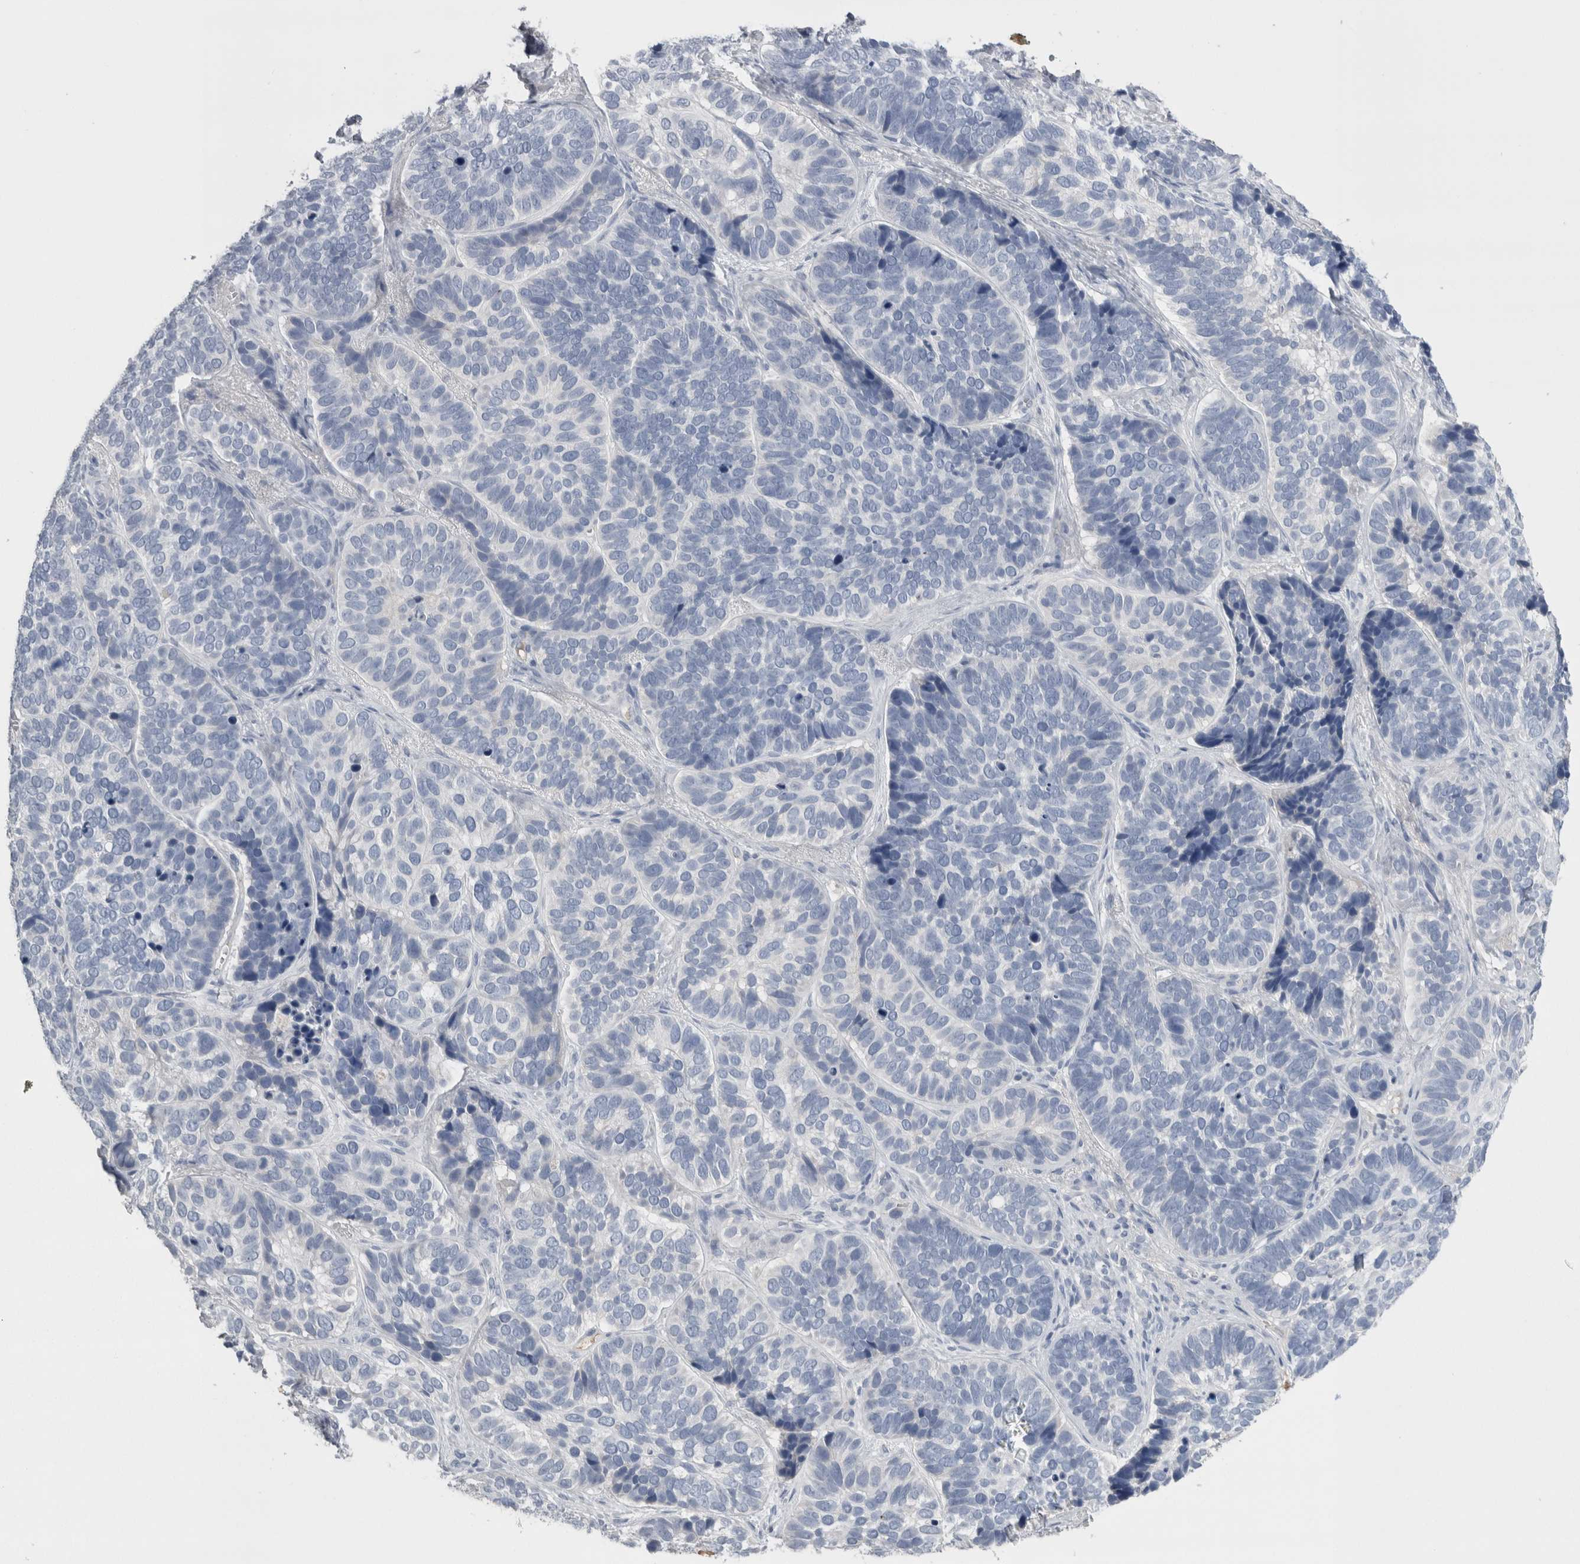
{"staining": {"intensity": "negative", "quantity": "none", "location": "none"}, "tissue": "skin cancer", "cell_type": "Tumor cells", "image_type": "cancer", "snomed": [{"axis": "morphology", "description": "Basal cell carcinoma"}, {"axis": "topography", "description": "Skin"}], "caption": "The histopathology image reveals no staining of tumor cells in skin cancer.", "gene": "REG1A", "patient": {"sex": "male", "age": 62}}